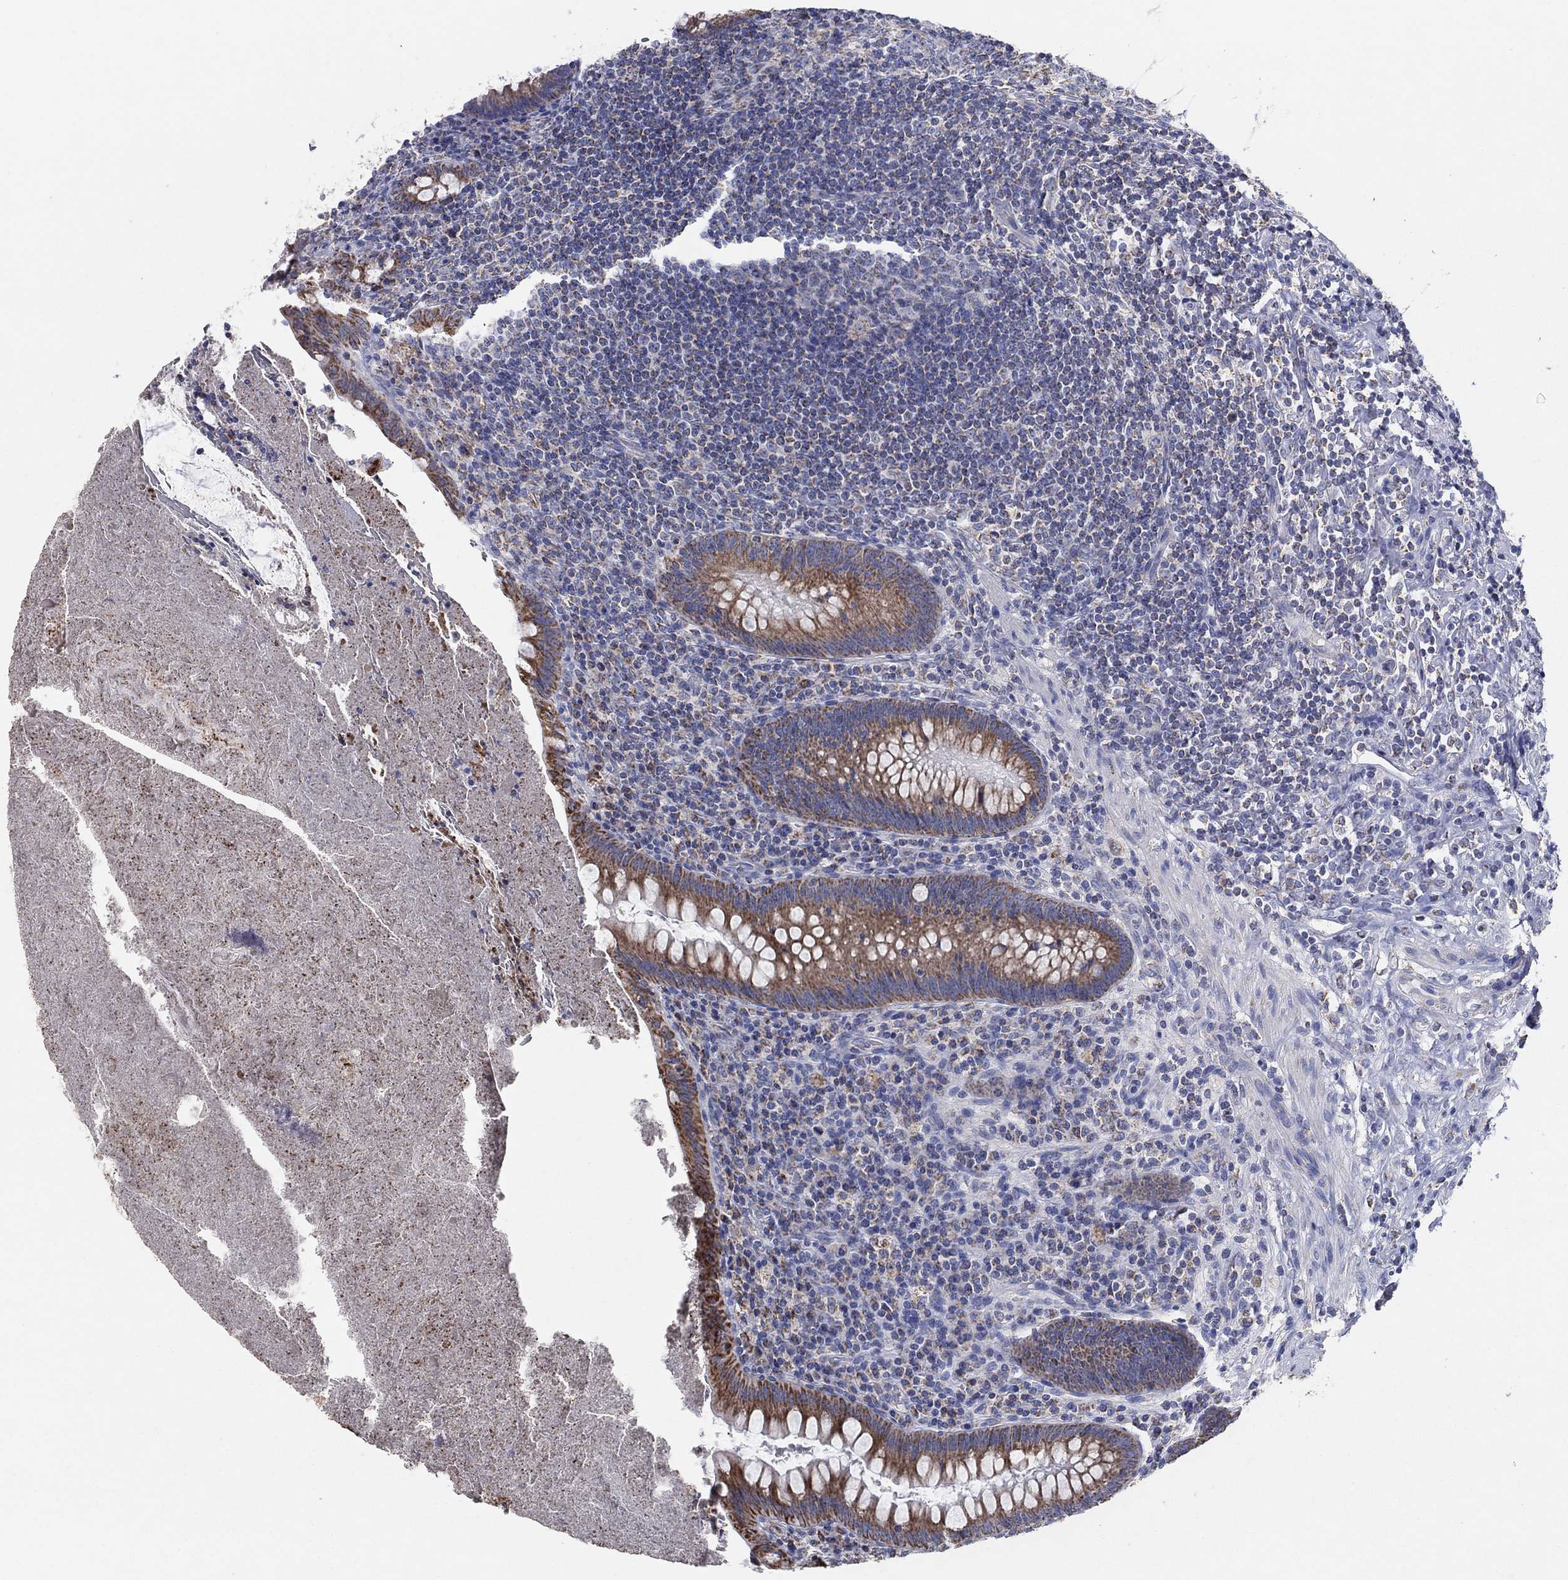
{"staining": {"intensity": "strong", "quantity": "25%-75%", "location": "cytoplasmic/membranous"}, "tissue": "appendix", "cell_type": "Glandular cells", "image_type": "normal", "snomed": [{"axis": "morphology", "description": "Normal tissue, NOS"}, {"axis": "topography", "description": "Appendix"}], "caption": "Immunohistochemistry (IHC) image of unremarkable appendix stained for a protein (brown), which demonstrates high levels of strong cytoplasmic/membranous expression in approximately 25%-75% of glandular cells.", "gene": "C9orf85", "patient": {"sex": "male", "age": 47}}